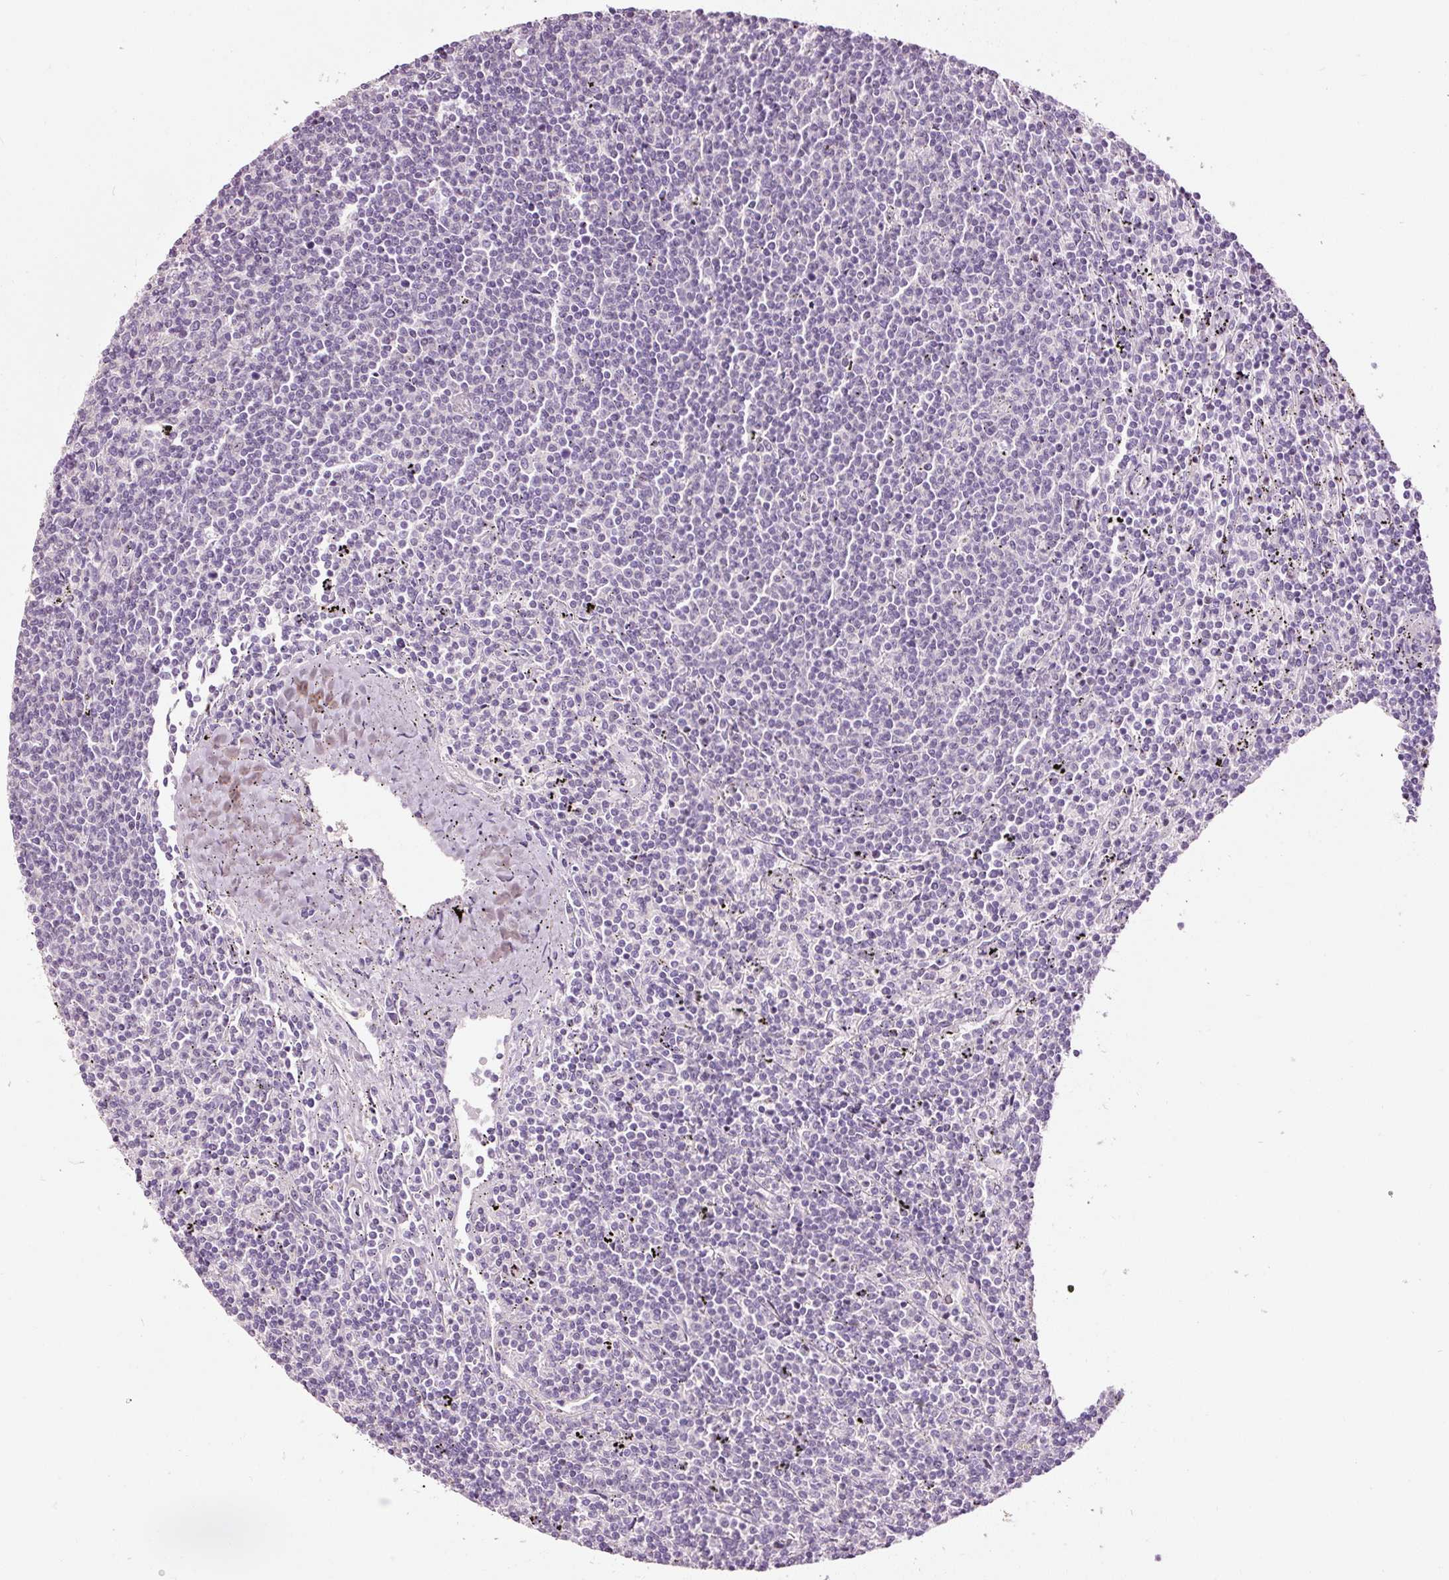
{"staining": {"intensity": "negative", "quantity": "none", "location": "none"}, "tissue": "lymphoma", "cell_type": "Tumor cells", "image_type": "cancer", "snomed": [{"axis": "morphology", "description": "Malignant lymphoma, non-Hodgkin's type, Low grade"}, {"axis": "topography", "description": "Spleen"}], "caption": "IHC of human malignant lymphoma, non-Hodgkin's type (low-grade) demonstrates no positivity in tumor cells.", "gene": "MUC5AC", "patient": {"sex": "female", "age": 50}}